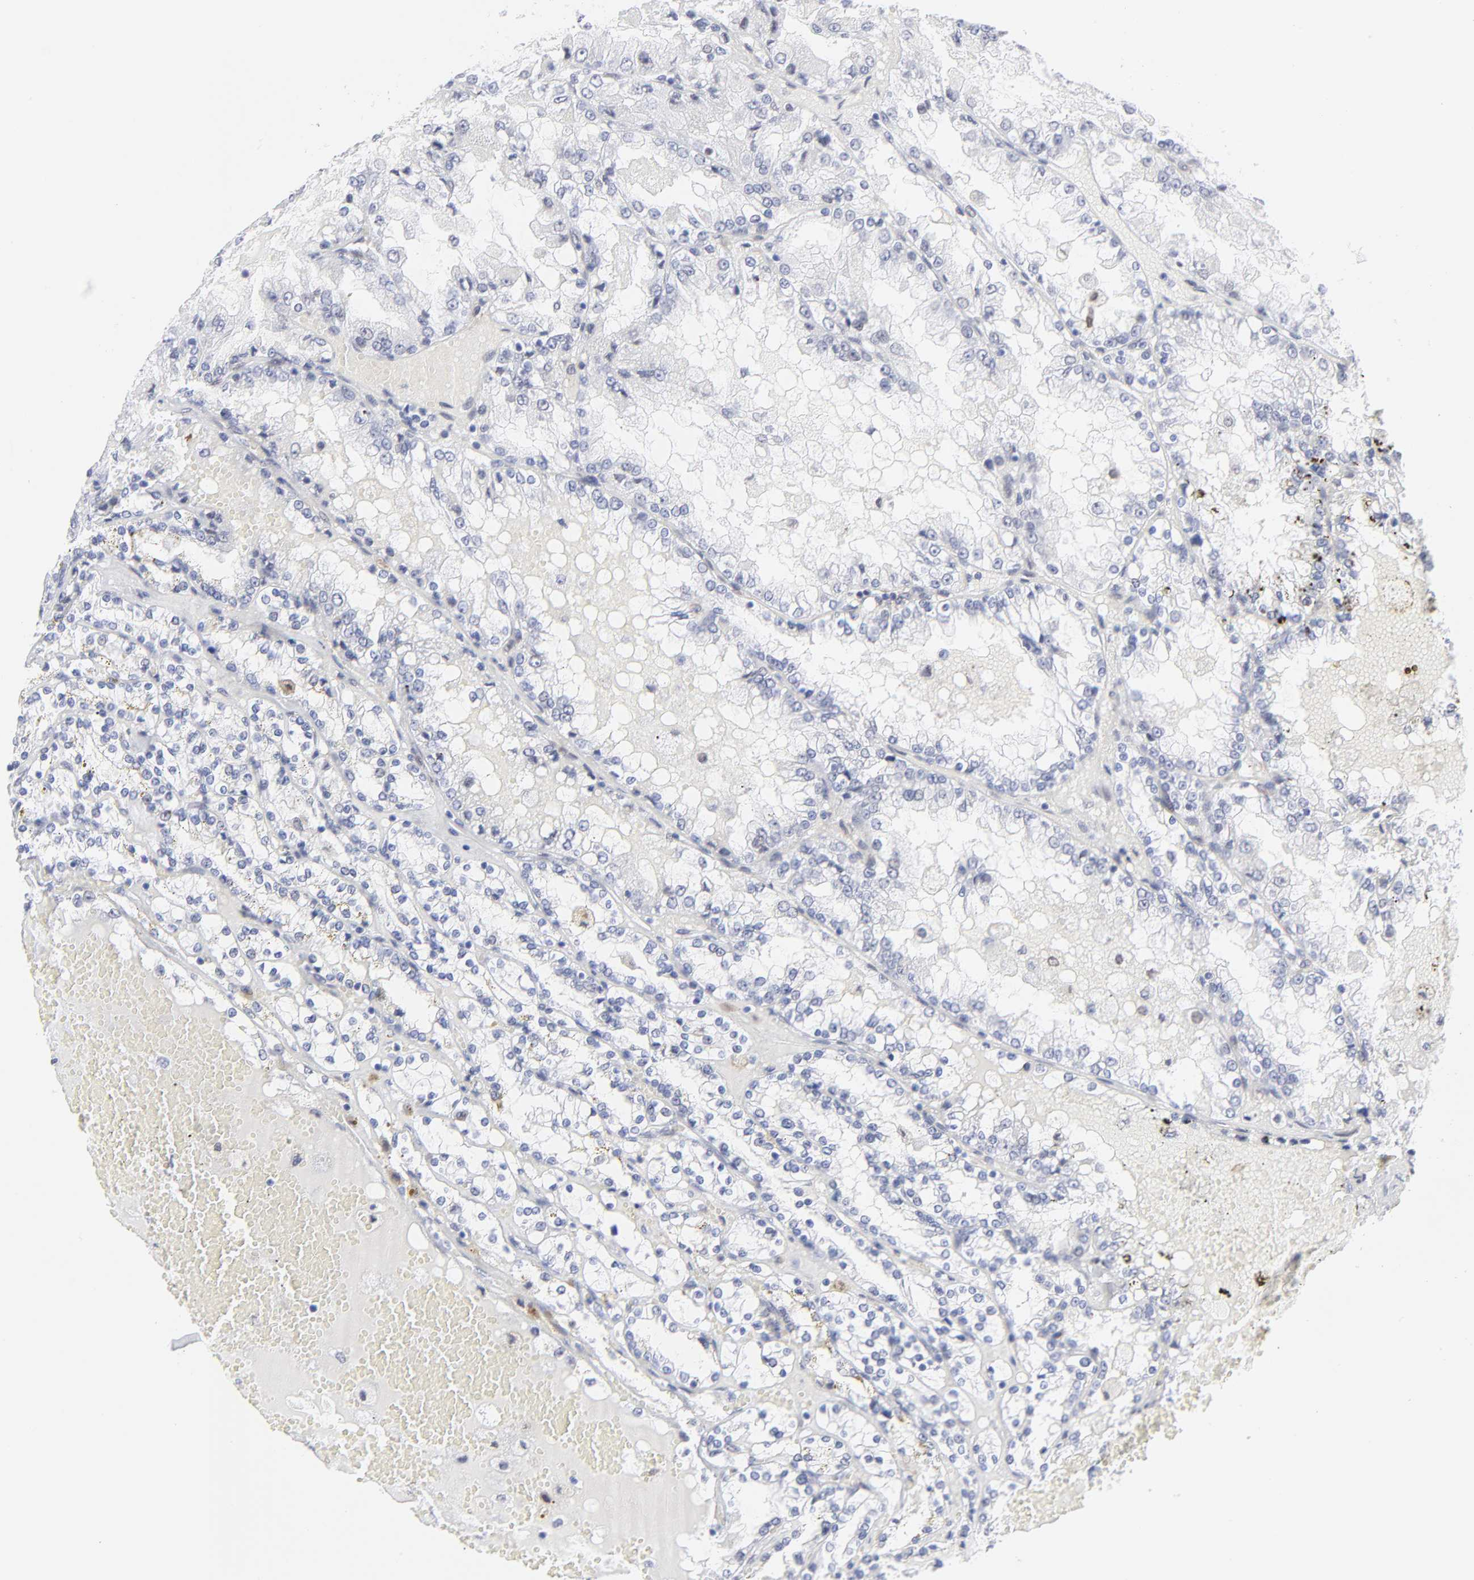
{"staining": {"intensity": "negative", "quantity": "none", "location": "none"}, "tissue": "renal cancer", "cell_type": "Tumor cells", "image_type": "cancer", "snomed": [{"axis": "morphology", "description": "Adenocarcinoma, NOS"}, {"axis": "topography", "description": "Kidney"}], "caption": "DAB immunohistochemical staining of human renal adenocarcinoma reveals no significant positivity in tumor cells. The staining is performed using DAB (3,3'-diaminobenzidine) brown chromogen with nuclei counter-stained in using hematoxylin.", "gene": "PDGFRB", "patient": {"sex": "female", "age": 56}}